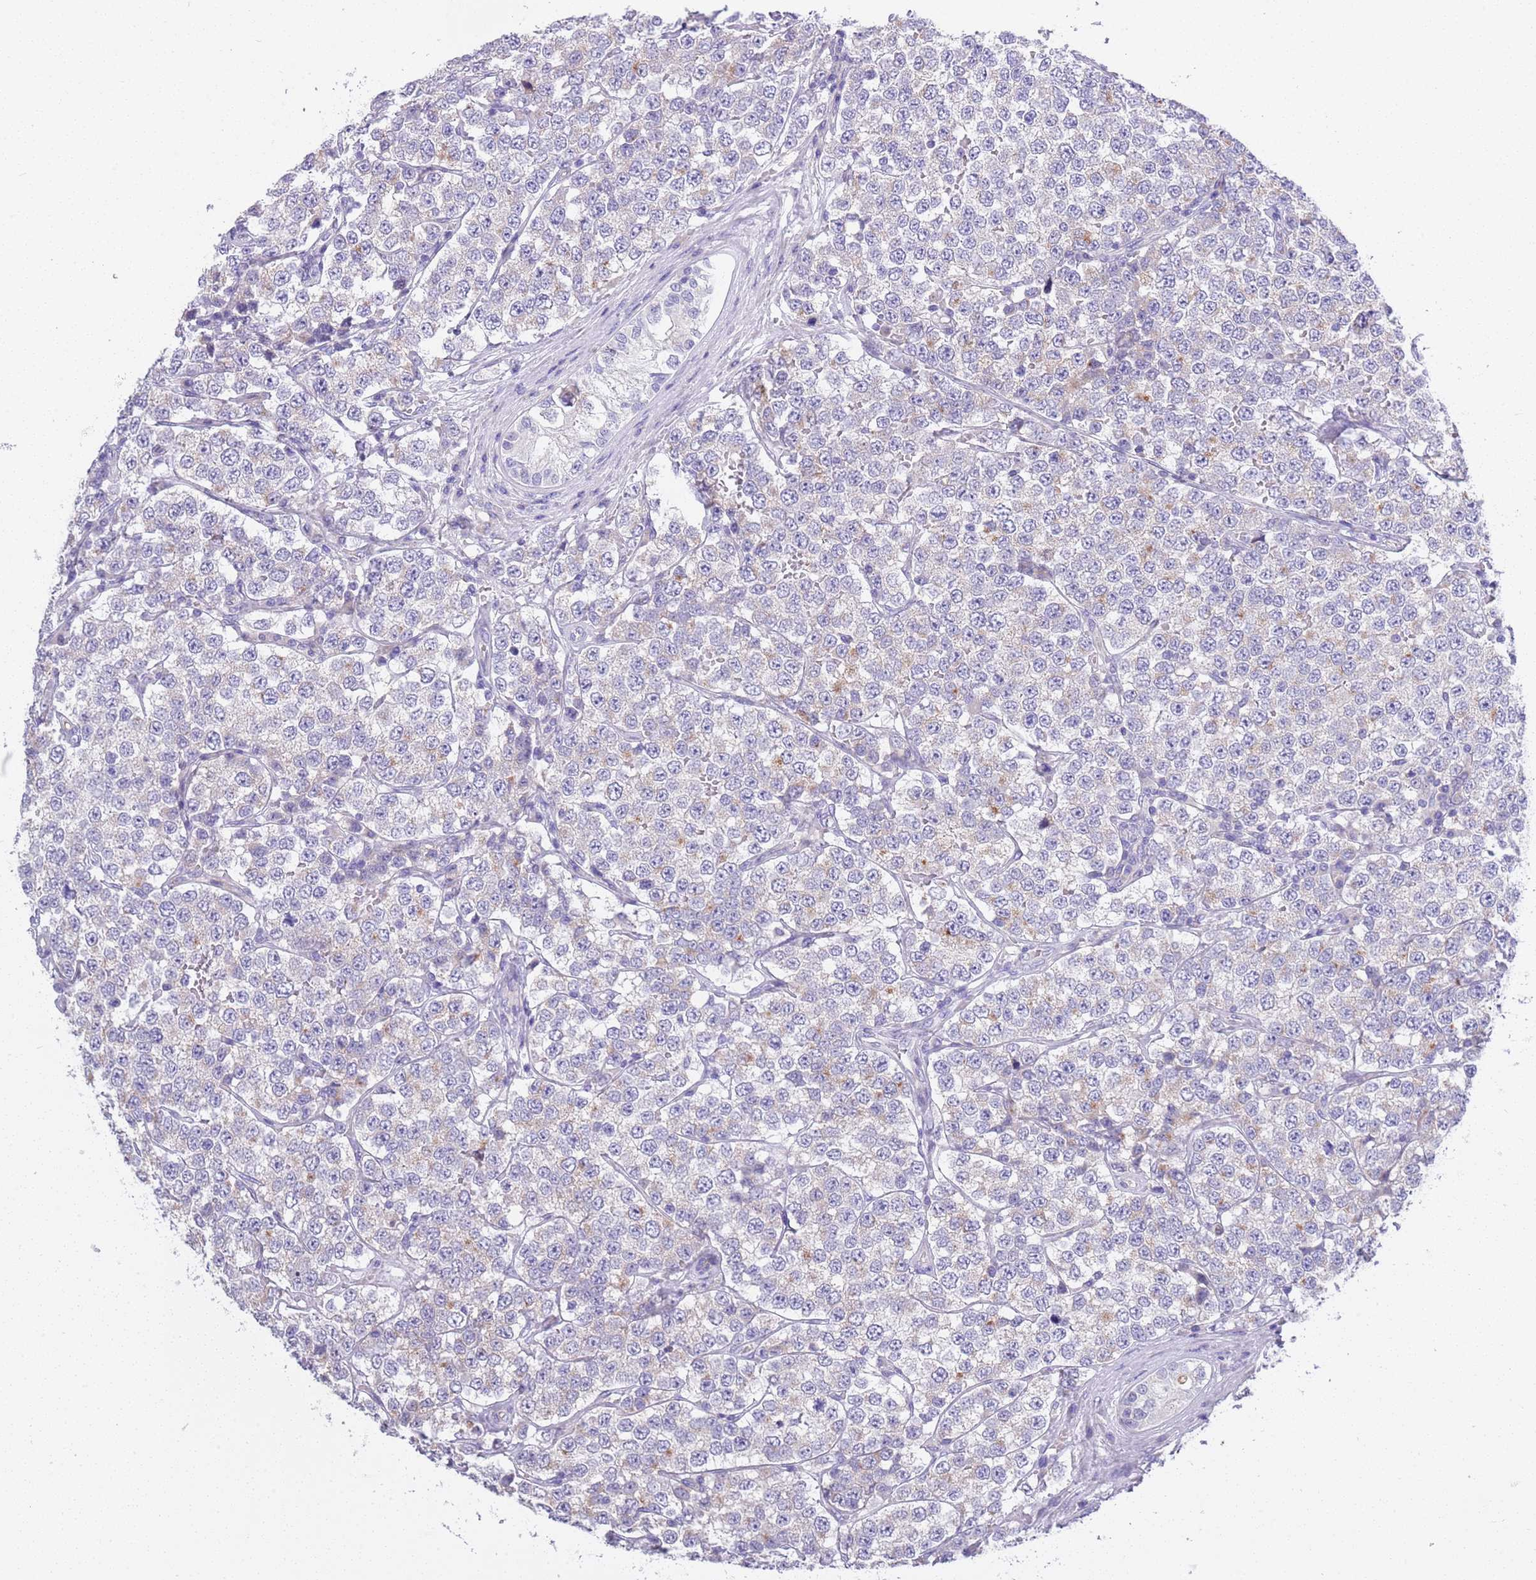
{"staining": {"intensity": "negative", "quantity": "none", "location": "none"}, "tissue": "testis cancer", "cell_type": "Tumor cells", "image_type": "cancer", "snomed": [{"axis": "morphology", "description": "Seminoma, NOS"}, {"axis": "topography", "description": "Testis"}], "caption": "Immunohistochemistry (IHC) photomicrograph of human seminoma (testis) stained for a protein (brown), which displays no expression in tumor cells.", "gene": "BRMS1L", "patient": {"sex": "male", "age": 34}}